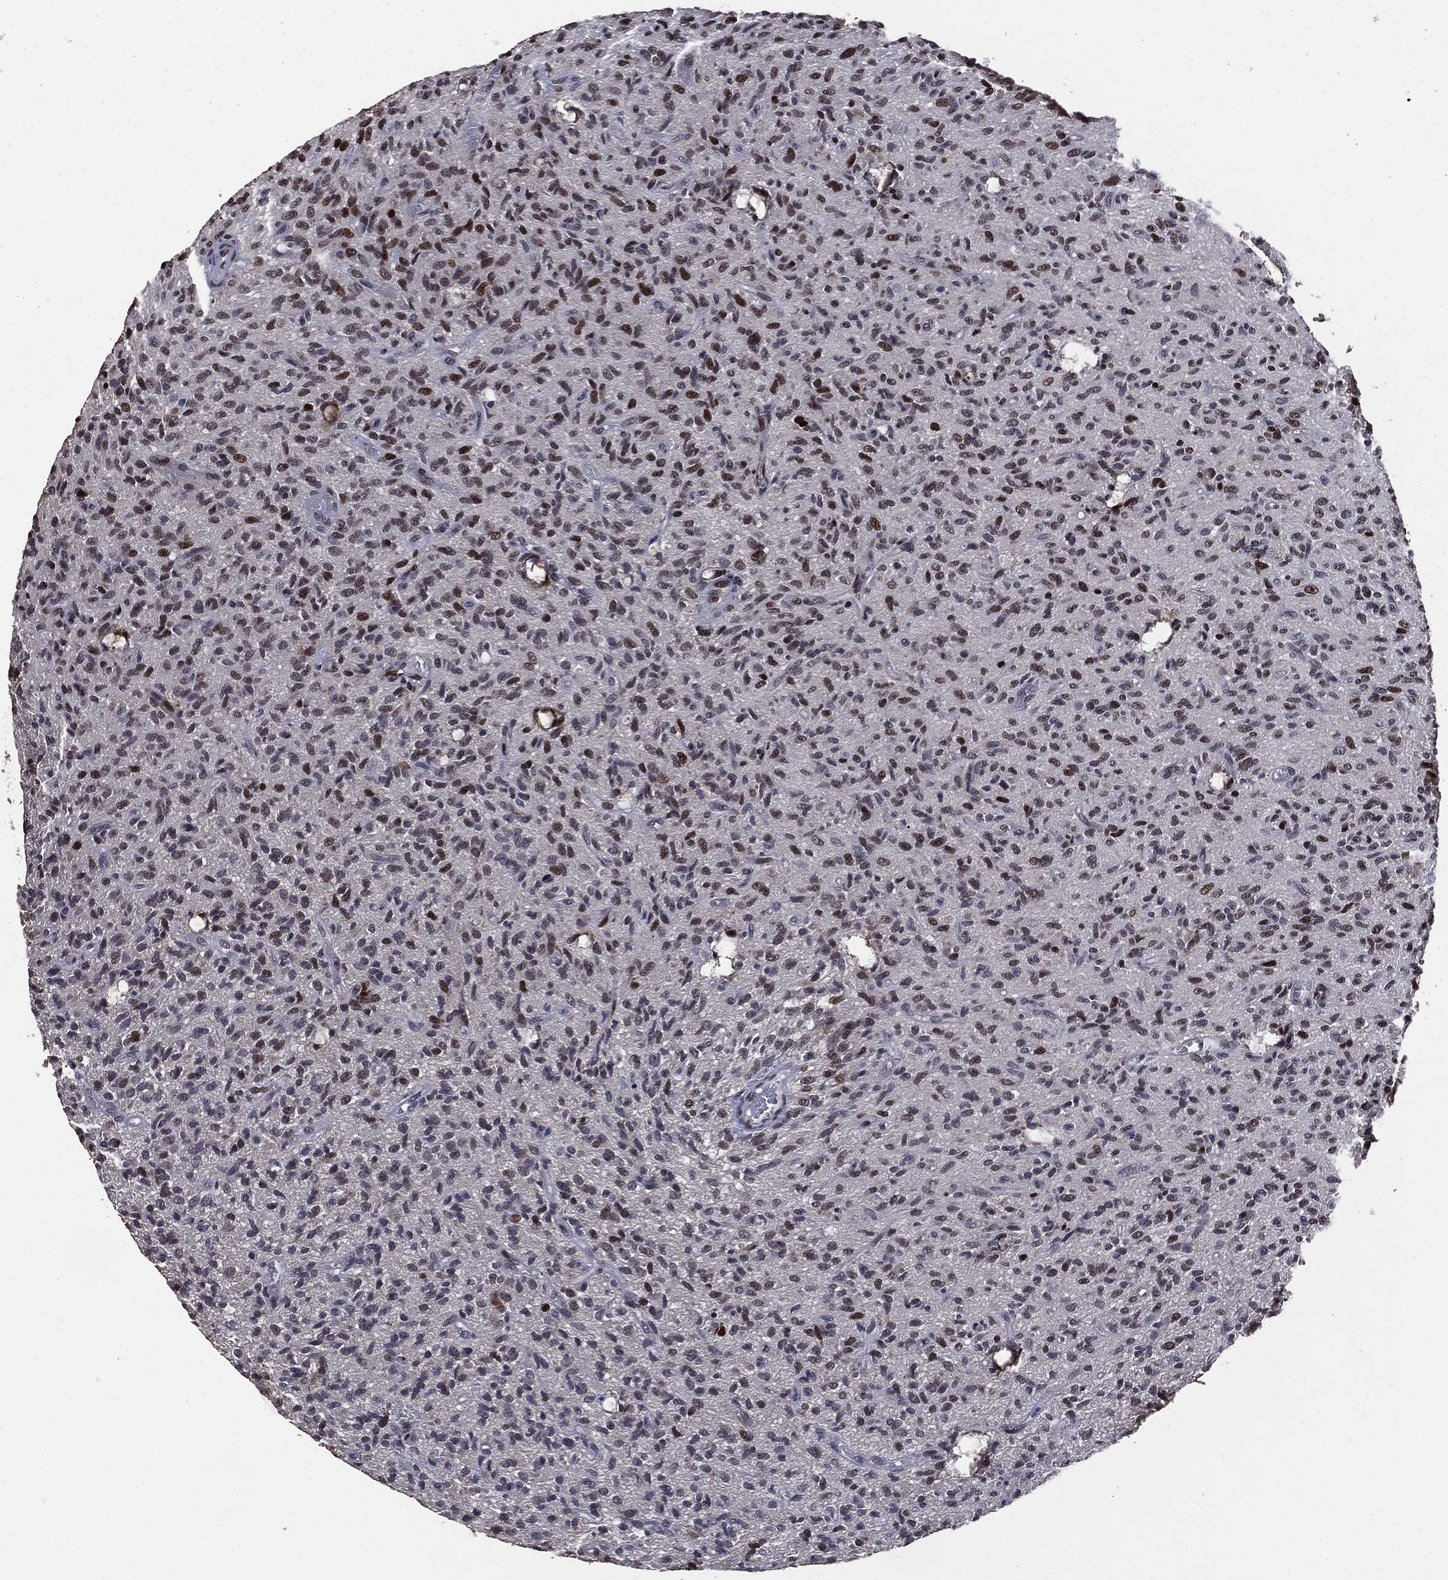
{"staining": {"intensity": "strong", "quantity": "<25%", "location": "nuclear"}, "tissue": "glioma", "cell_type": "Tumor cells", "image_type": "cancer", "snomed": [{"axis": "morphology", "description": "Glioma, malignant, High grade"}, {"axis": "topography", "description": "Brain"}], "caption": "Strong nuclear expression is present in about <25% of tumor cells in glioma.", "gene": "DVL2", "patient": {"sex": "male", "age": 64}}